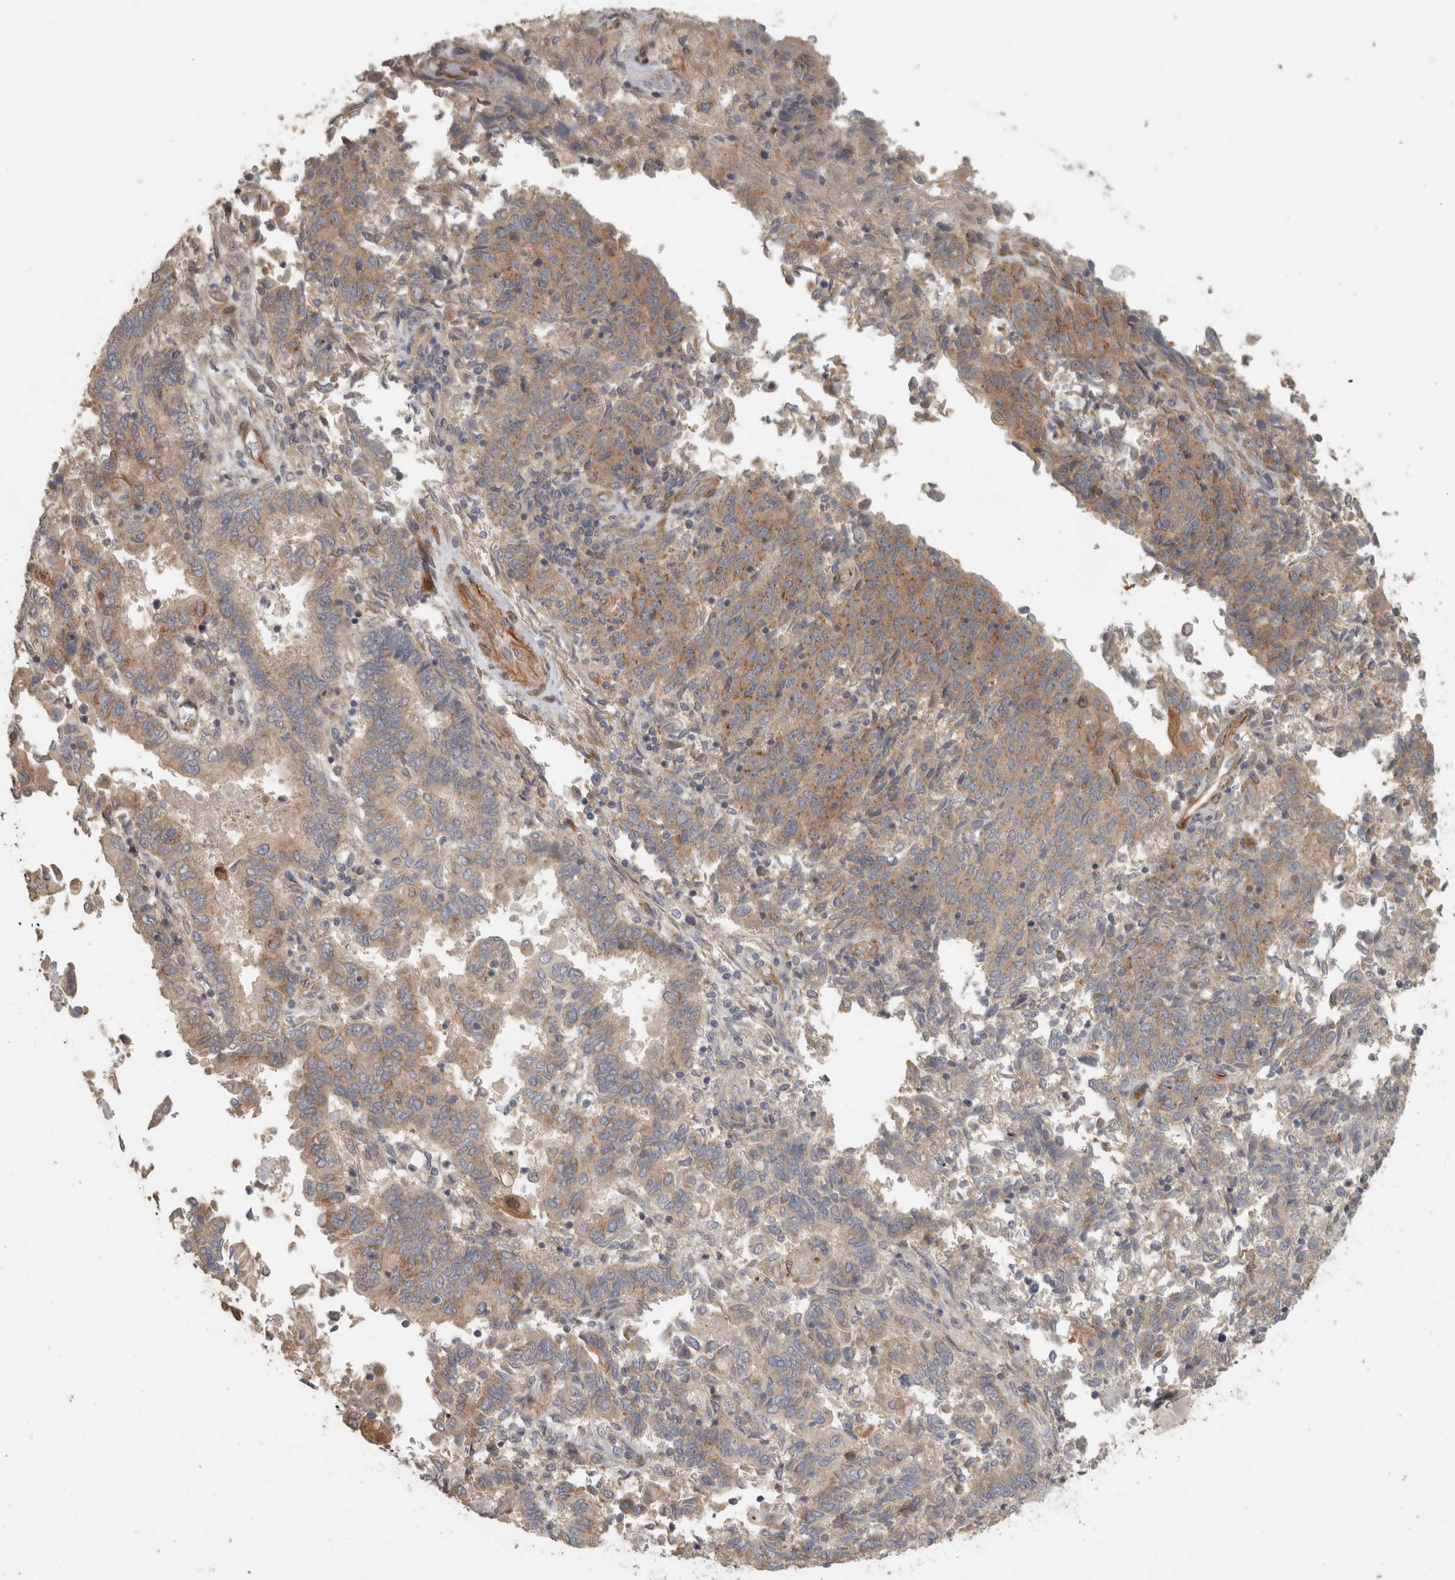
{"staining": {"intensity": "weak", "quantity": "25%-75%", "location": "cytoplasmic/membranous"}, "tissue": "endometrial cancer", "cell_type": "Tumor cells", "image_type": "cancer", "snomed": [{"axis": "morphology", "description": "Adenocarcinoma, NOS"}, {"axis": "topography", "description": "Endometrium"}], "caption": "This is a photomicrograph of IHC staining of adenocarcinoma (endometrial), which shows weak positivity in the cytoplasmic/membranous of tumor cells.", "gene": "SIPA1L2", "patient": {"sex": "female", "age": 80}}